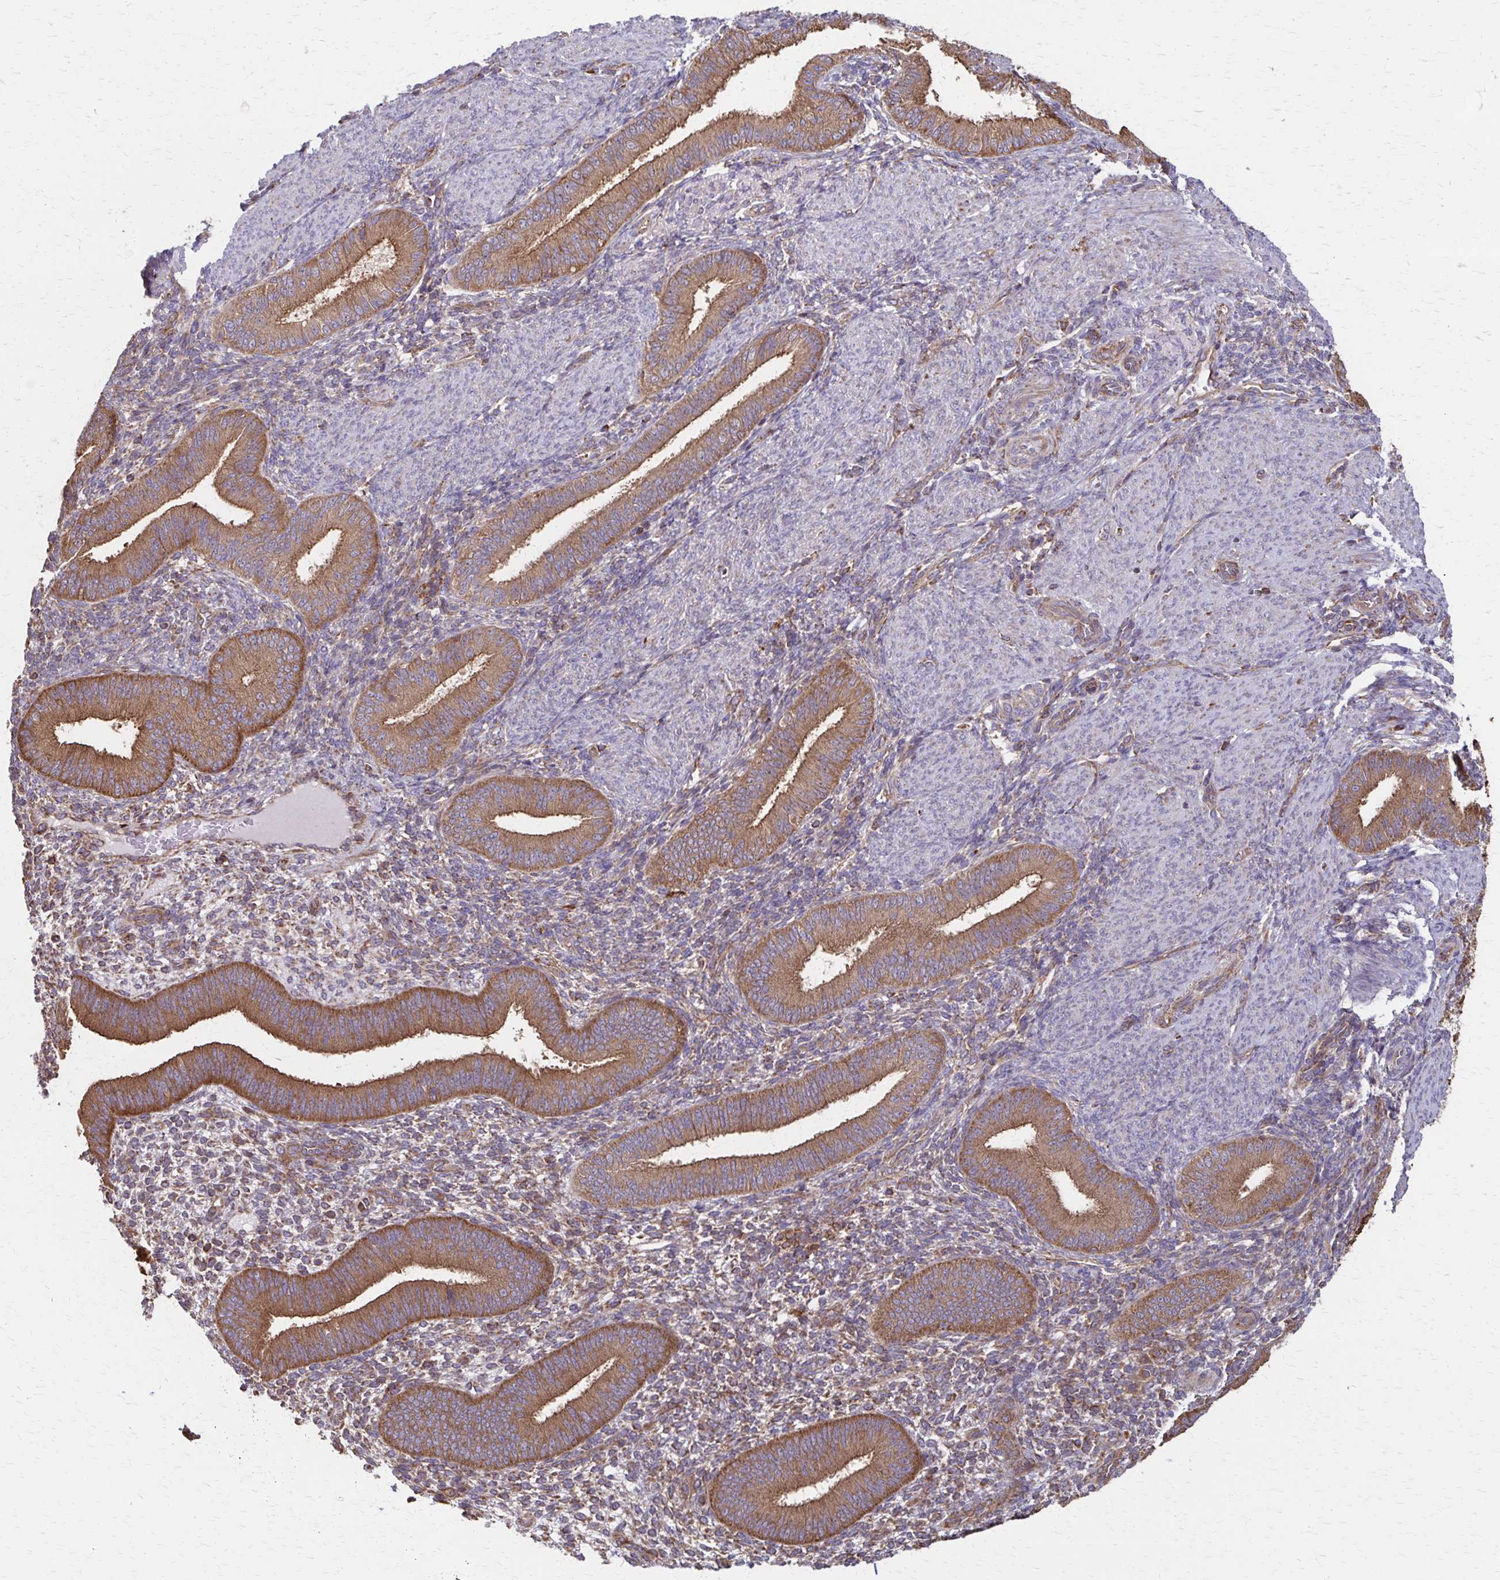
{"staining": {"intensity": "moderate", "quantity": "<25%", "location": "cytoplasmic/membranous"}, "tissue": "endometrium", "cell_type": "Cells in endometrial stroma", "image_type": "normal", "snomed": [{"axis": "morphology", "description": "Normal tissue, NOS"}, {"axis": "topography", "description": "Endometrium"}], "caption": "Immunohistochemistry histopathology image of unremarkable endometrium: endometrium stained using IHC demonstrates low levels of moderate protein expression localized specifically in the cytoplasmic/membranous of cells in endometrial stroma, appearing as a cytoplasmic/membranous brown color.", "gene": "EEF2", "patient": {"sex": "female", "age": 39}}